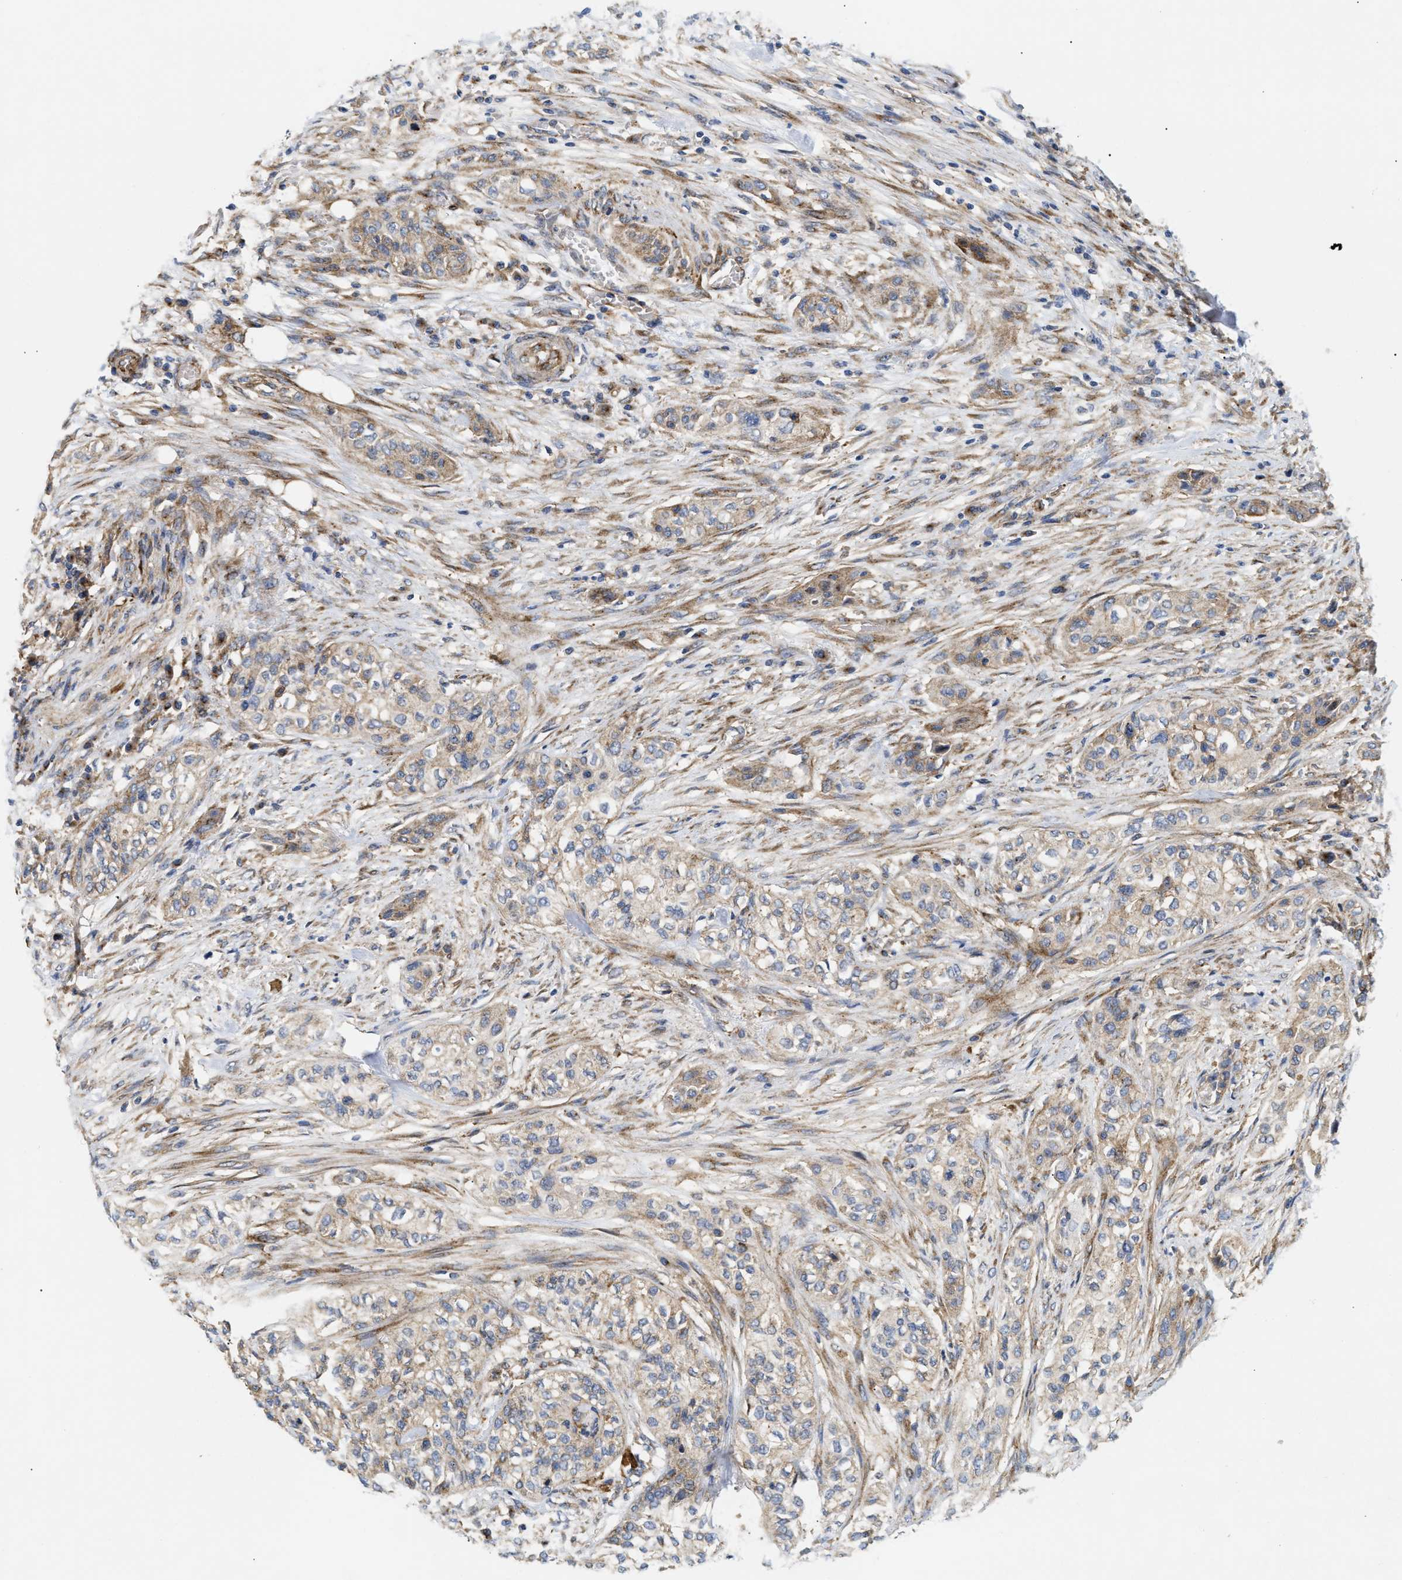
{"staining": {"intensity": "moderate", "quantity": "25%-75%", "location": "cytoplasmic/membranous"}, "tissue": "urothelial cancer", "cell_type": "Tumor cells", "image_type": "cancer", "snomed": [{"axis": "morphology", "description": "Urothelial carcinoma, High grade"}, {"axis": "topography", "description": "Urinary bladder"}], "caption": "Tumor cells show medium levels of moderate cytoplasmic/membranous staining in about 25%-75% of cells in urothelial carcinoma (high-grade). Immunohistochemistry (ihc) stains the protein of interest in brown and the nuclei are stained blue.", "gene": "DCTN4", "patient": {"sex": "male", "age": 74}}